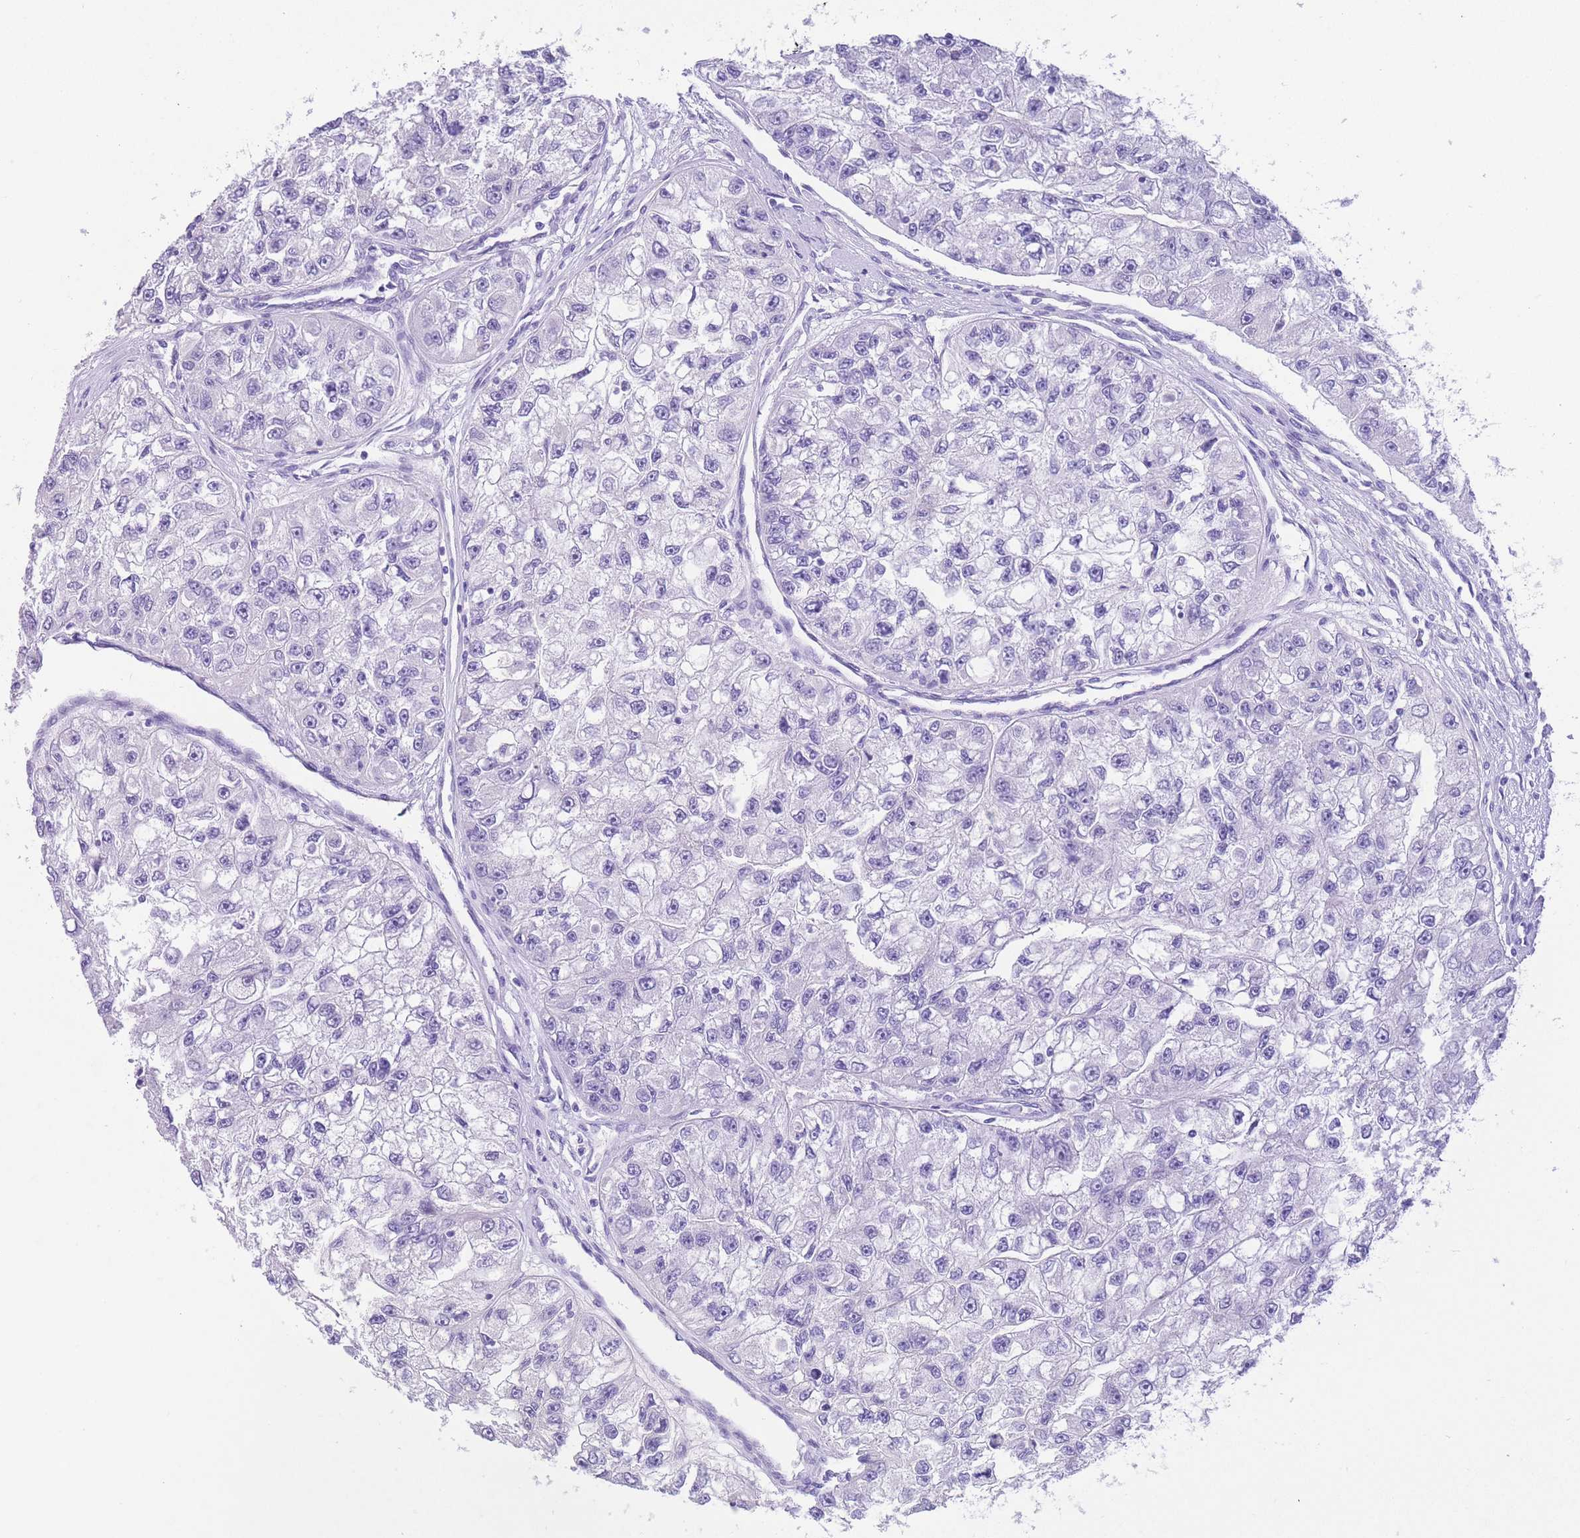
{"staining": {"intensity": "negative", "quantity": "none", "location": "none"}, "tissue": "renal cancer", "cell_type": "Tumor cells", "image_type": "cancer", "snomed": [{"axis": "morphology", "description": "Adenocarcinoma, NOS"}, {"axis": "topography", "description": "Kidney"}], "caption": "IHC image of renal cancer (adenocarcinoma) stained for a protein (brown), which demonstrates no staining in tumor cells.", "gene": "TIFAB", "patient": {"sex": "male", "age": 63}}